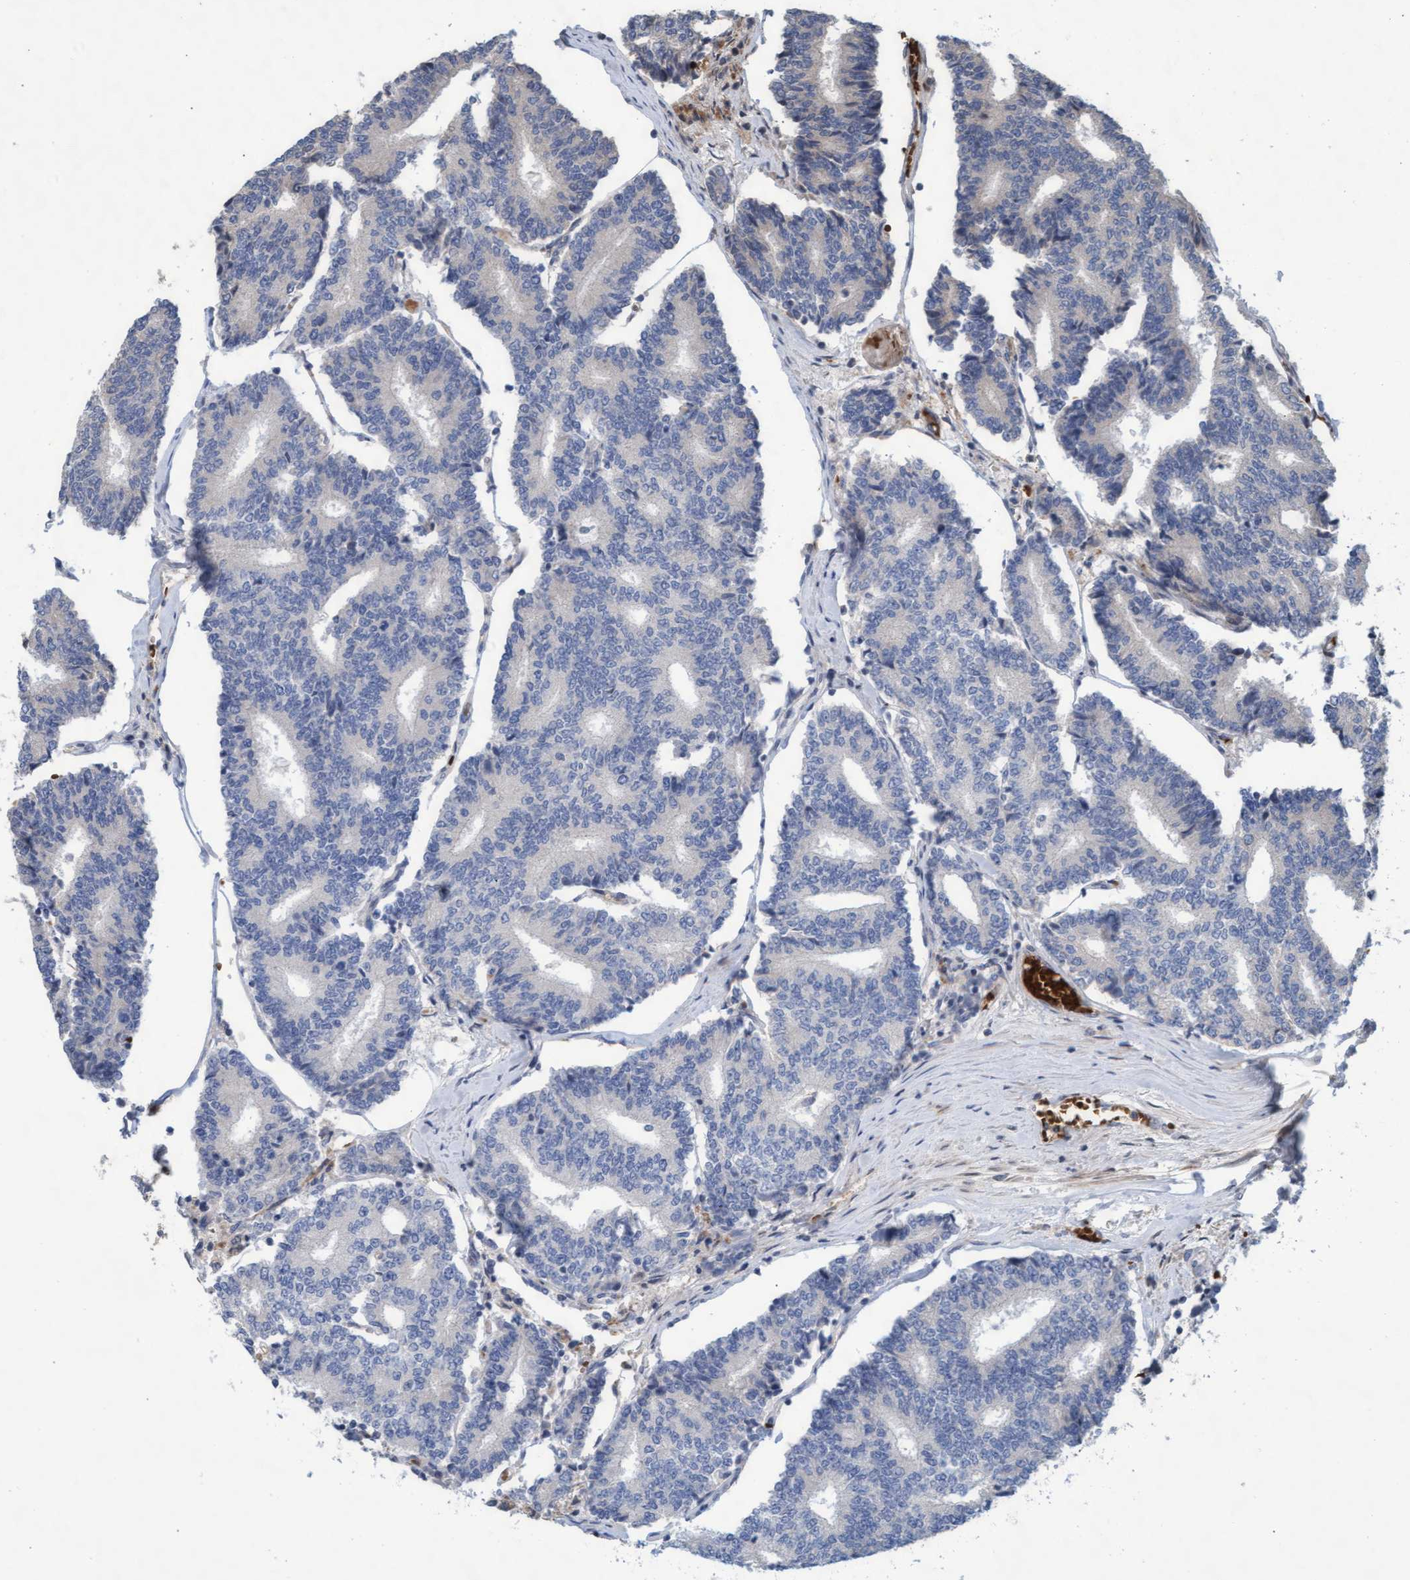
{"staining": {"intensity": "negative", "quantity": "none", "location": "none"}, "tissue": "prostate cancer", "cell_type": "Tumor cells", "image_type": "cancer", "snomed": [{"axis": "morphology", "description": "Normal tissue, NOS"}, {"axis": "morphology", "description": "Adenocarcinoma, High grade"}, {"axis": "topography", "description": "Prostate"}, {"axis": "topography", "description": "Seminal veicle"}], "caption": "A histopathology image of prostate cancer (high-grade adenocarcinoma) stained for a protein exhibits no brown staining in tumor cells. The staining is performed using DAB (3,3'-diaminobenzidine) brown chromogen with nuclei counter-stained in using hematoxylin.", "gene": "KCNC2", "patient": {"sex": "male", "age": 55}}